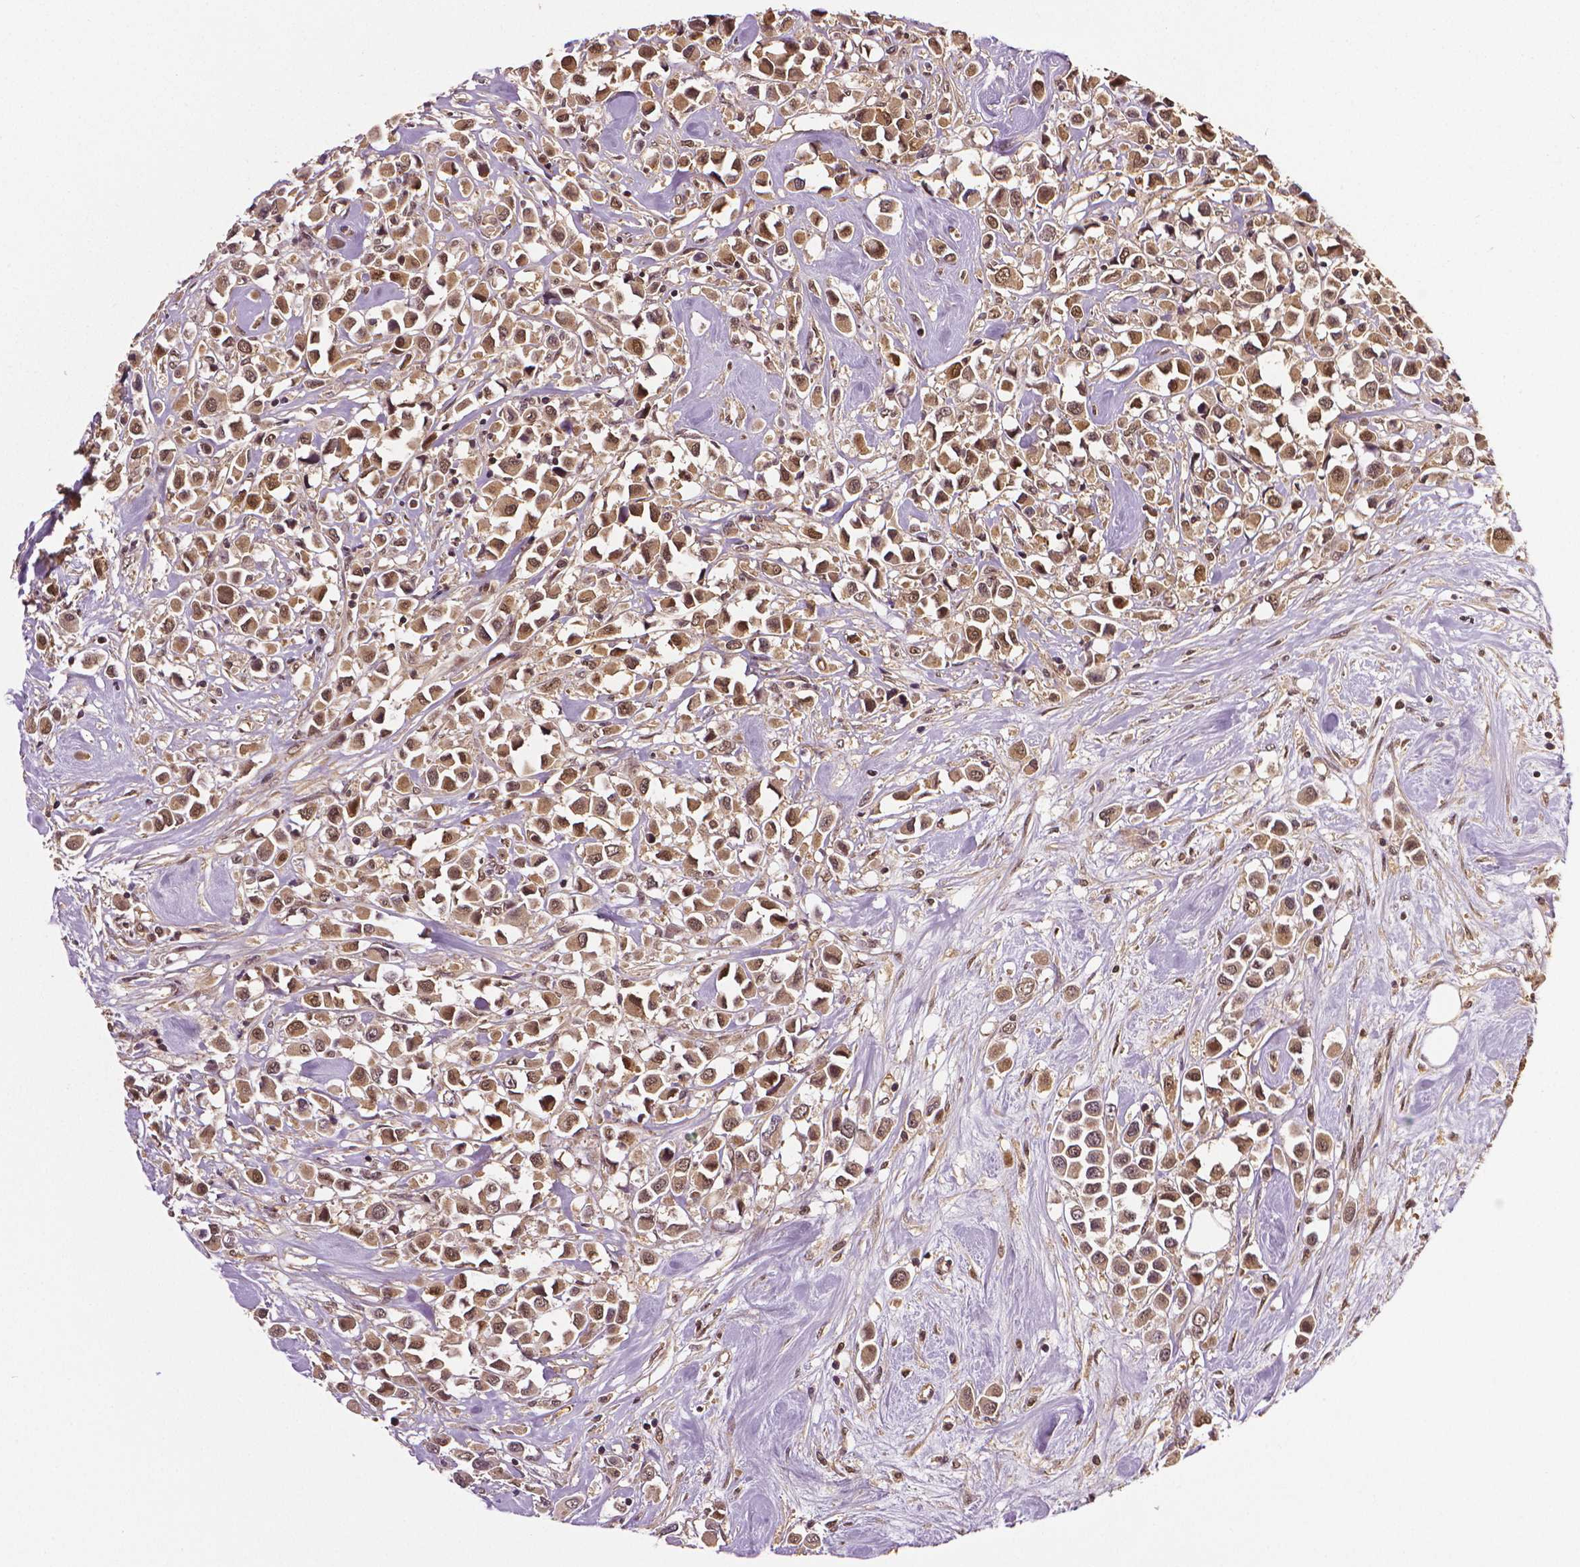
{"staining": {"intensity": "moderate", "quantity": ">75%", "location": "cytoplasmic/membranous,nuclear"}, "tissue": "breast cancer", "cell_type": "Tumor cells", "image_type": "cancer", "snomed": [{"axis": "morphology", "description": "Duct carcinoma"}, {"axis": "topography", "description": "Breast"}], "caption": "A photomicrograph of breast cancer (intraductal carcinoma) stained for a protein exhibits moderate cytoplasmic/membranous and nuclear brown staining in tumor cells. (DAB = brown stain, brightfield microscopy at high magnification).", "gene": "STAT3", "patient": {"sex": "female", "age": 61}}